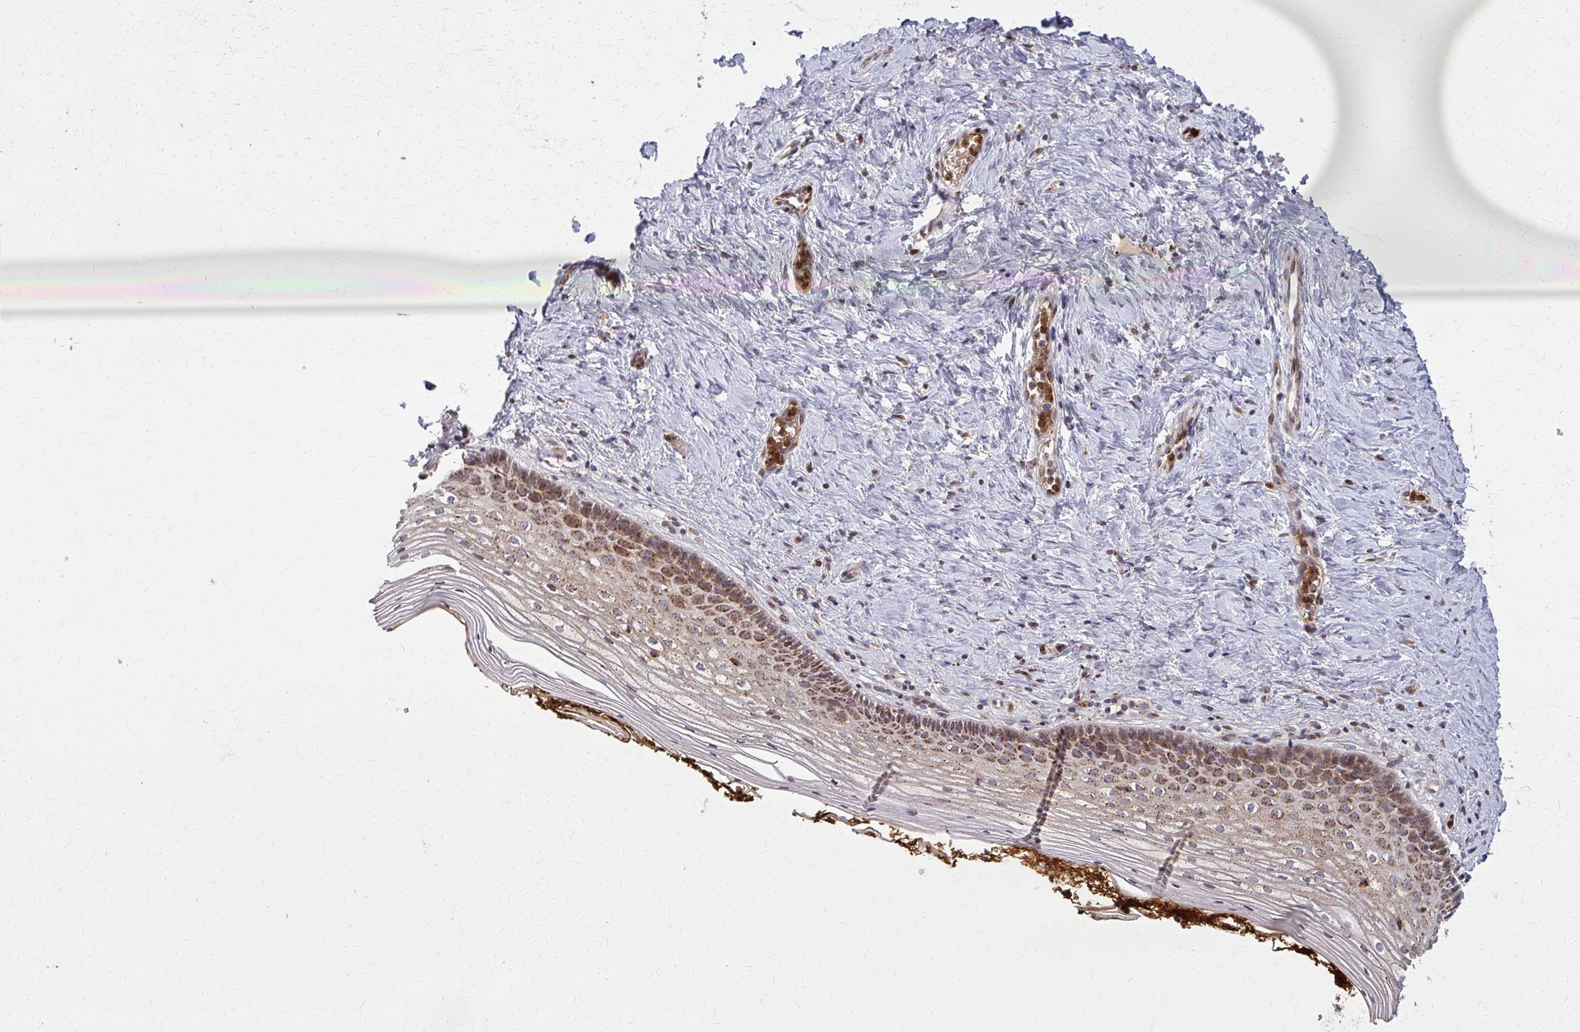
{"staining": {"intensity": "strong", "quantity": "25%-75%", "location": "cytoplasmic/membranous"}, "tissue": "vagina", "cell_type": "Squamous epithelial cells", "image_type": "normal", "snomed": [{"axis": "morphology", "description": "Normal tissue, NOS"}, {"axis": "topography", "description": "Vagina"}], "caption": "Immunohistochemical staining of unremarkable human vagina shows high levels of strong cytoplasmic/membranous expression in approximately 25%-75% of squamous epithelial cells.", "gene": "MCCC1", "patient": {"sex": "female", "age": 45}}